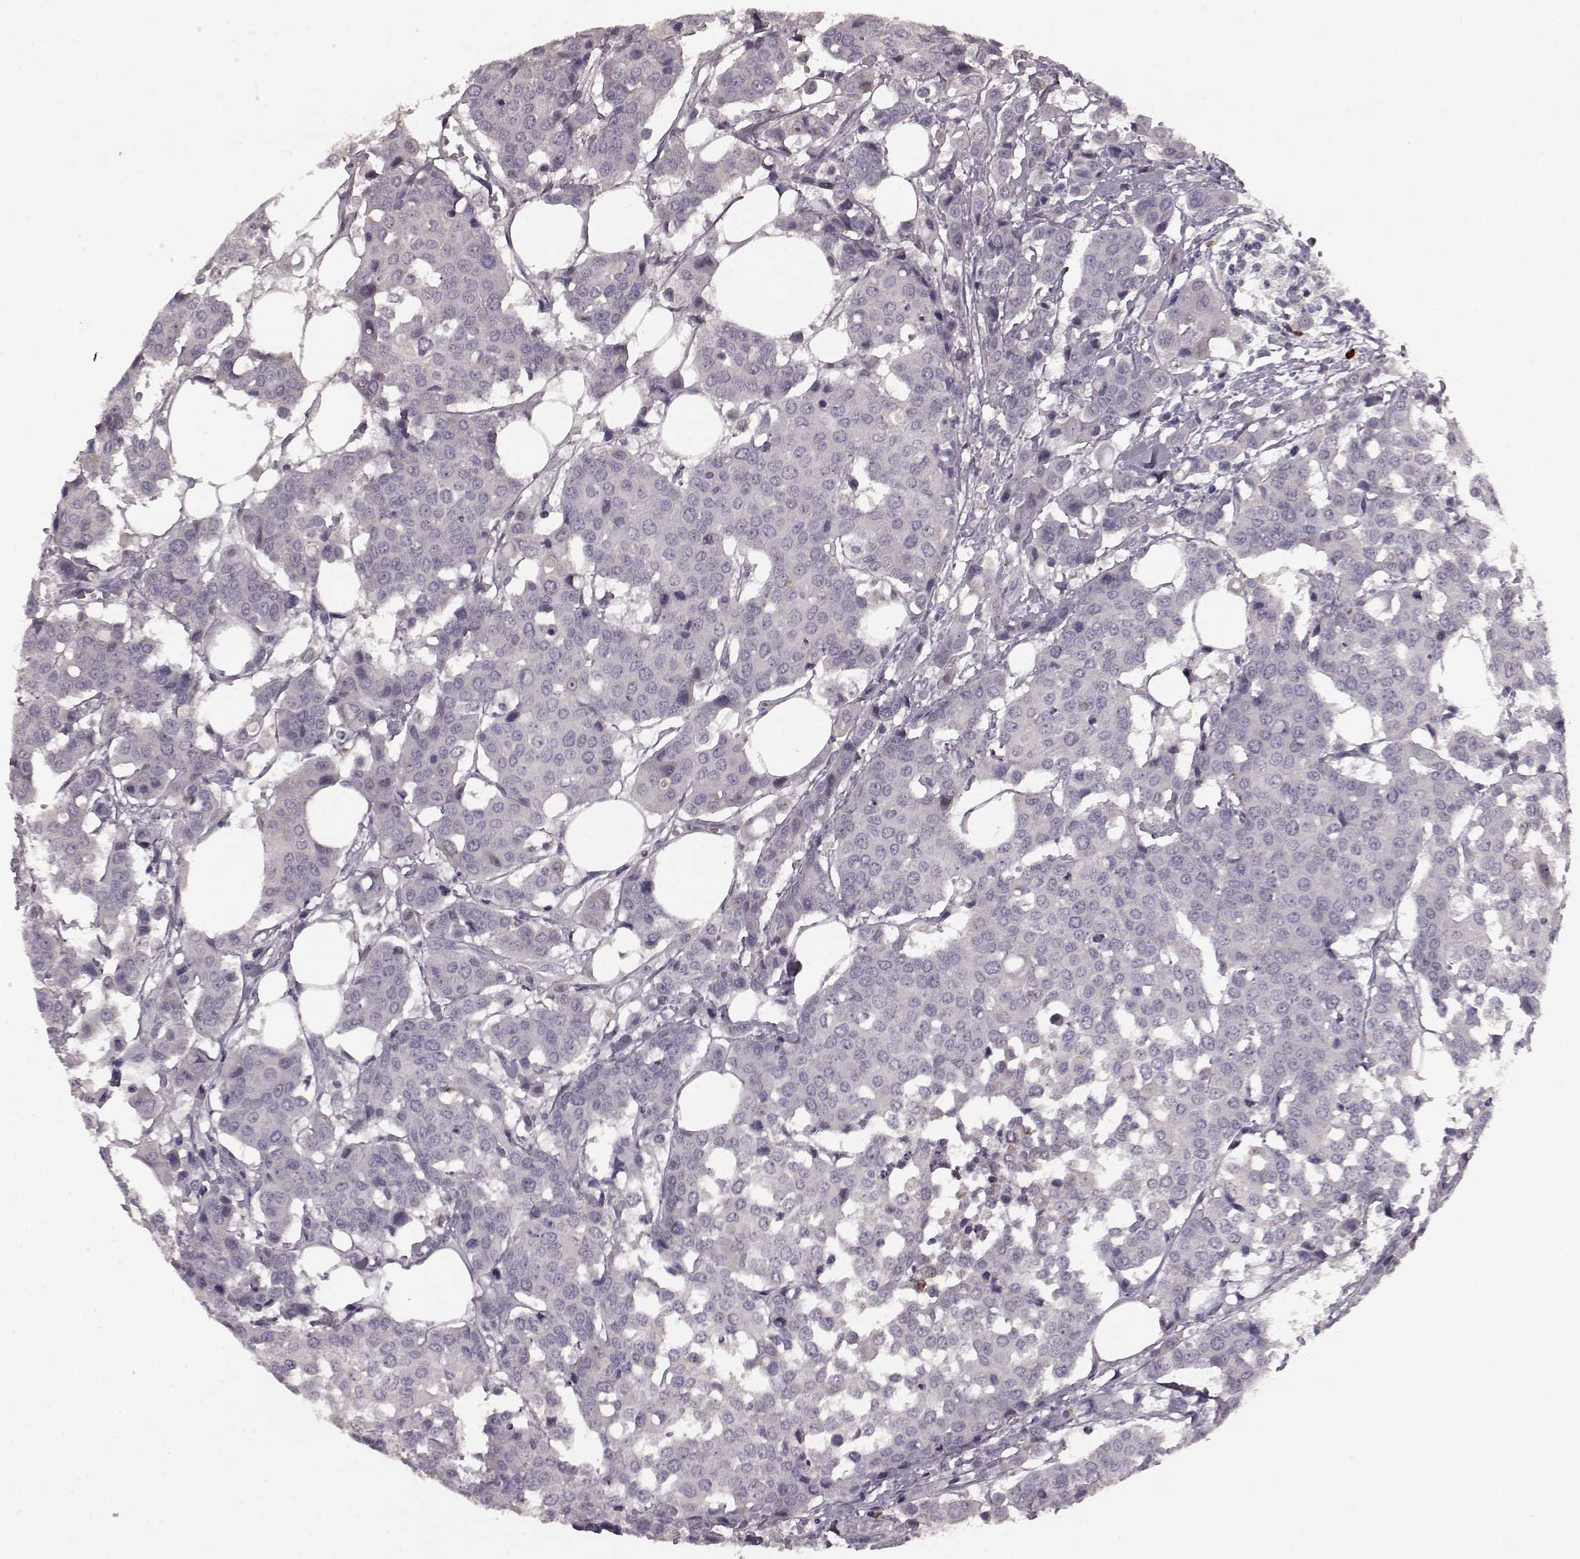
{"staining": {"intensity": "negative", "quantity": "none", "location": "none"}, "tissue": "carcinoid", "cell_type": "Tumor cells", "image_type": "cancer", "snomed": [{"axis": "morphology", "description": "Carcinoid, malignant, NOS"}, {"axis": "topography", "description": "Colon"}], "caption": "Human malignant carcinoid stained for a protein using immunohistochemistry (IHC) demonstrates no positivity in tumor cells.", "gene": "CD28", "patient": {"sex": "male", "age": 81}}